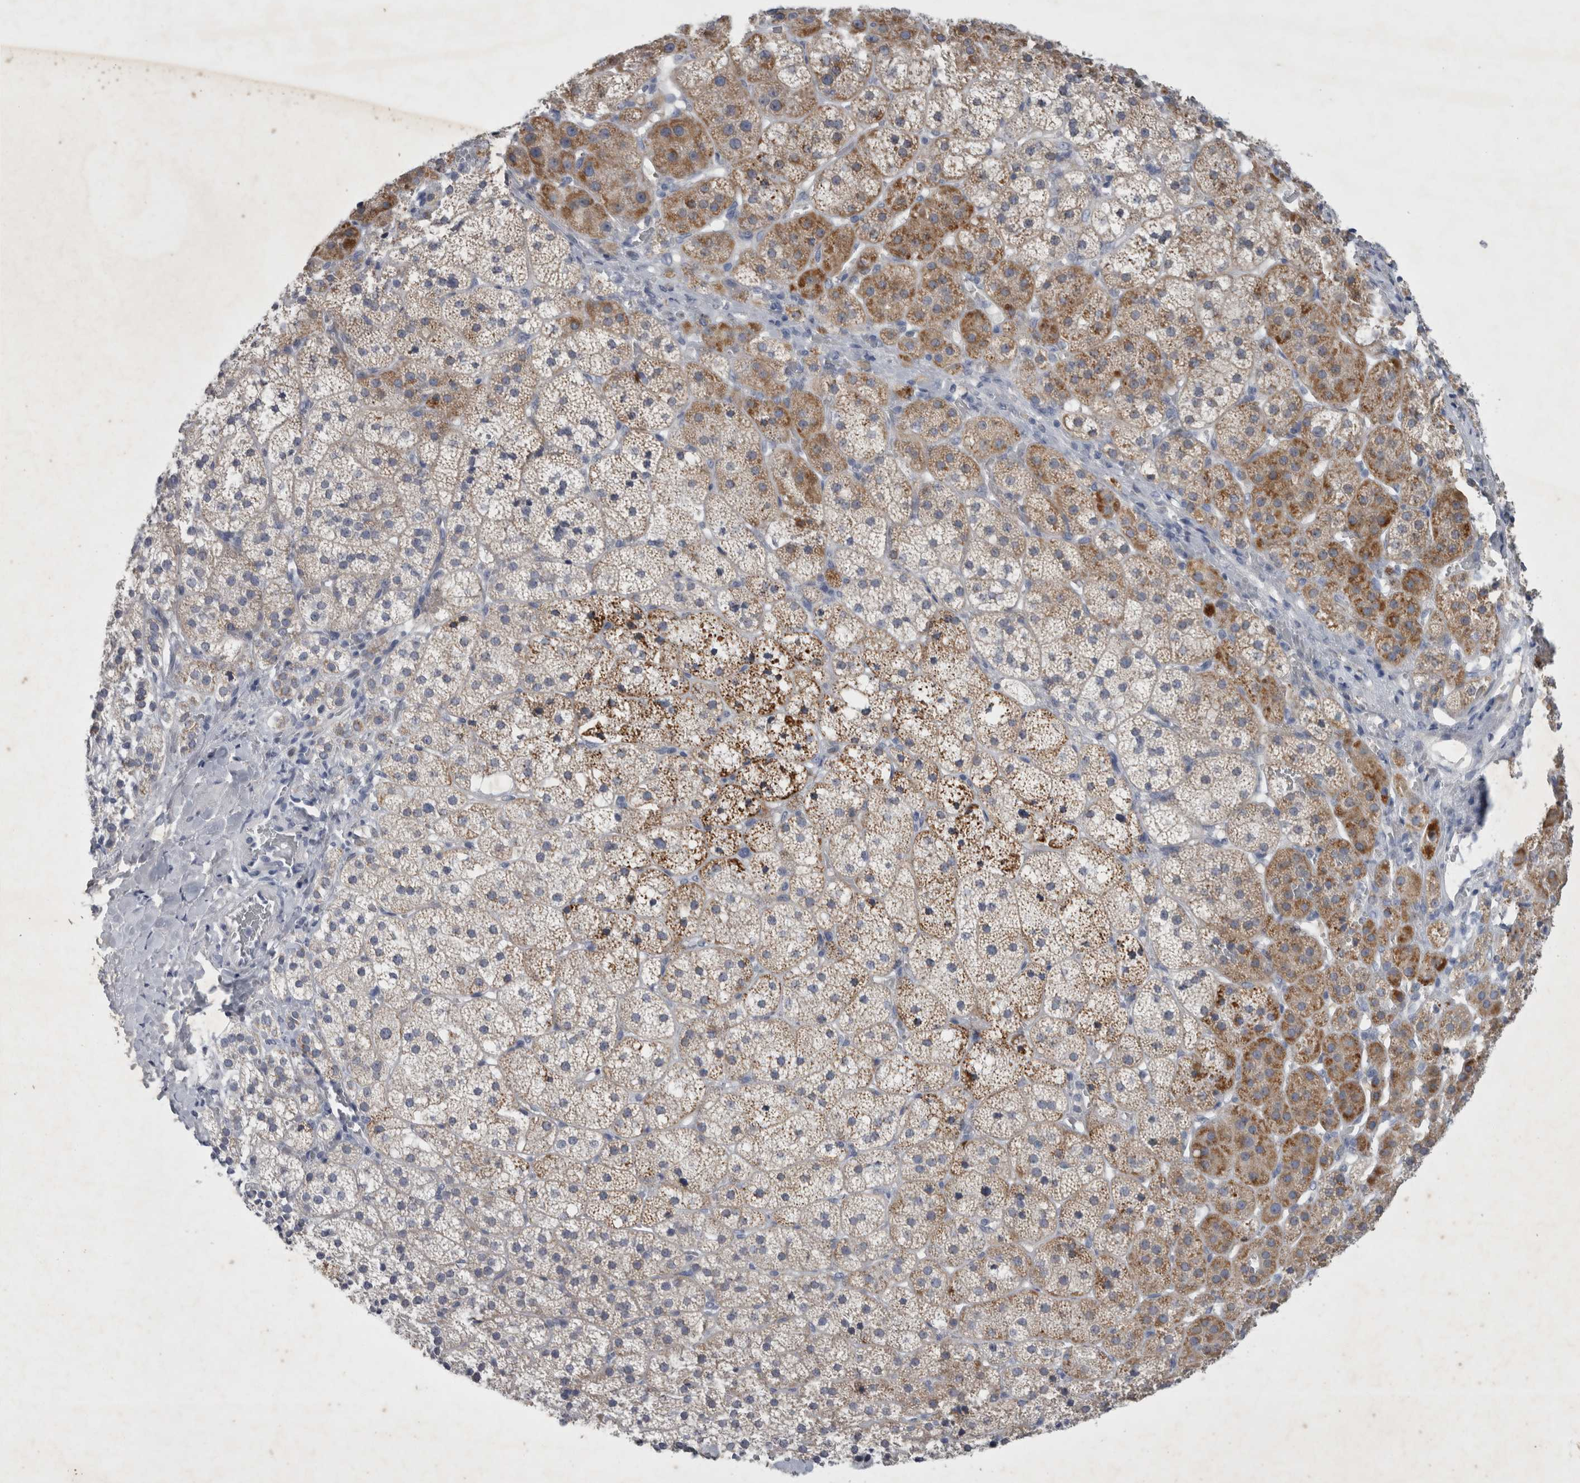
{"staining": {"intensity": "moderate", "quantity": "25%-75%", "location": "cytoplasmic/membranous"}, "tissue": "adrenal gland", "cell_type": "Glandular cells", "image_type": "normal", "snomed": [{"axis": "morphology", "description": "Normal tissue, NOS"}, {"axis": "topography", "description": "Adrenal gland"}], "caption": "There is medium levels of moderate cytoplasmic/membranous staining in glandular cells of normal adrenal gland, as demonstrated by immunohistochemical staining (brown color).", "gene": "FXYD7", "patient": {"sex": "female", "age": 44}}